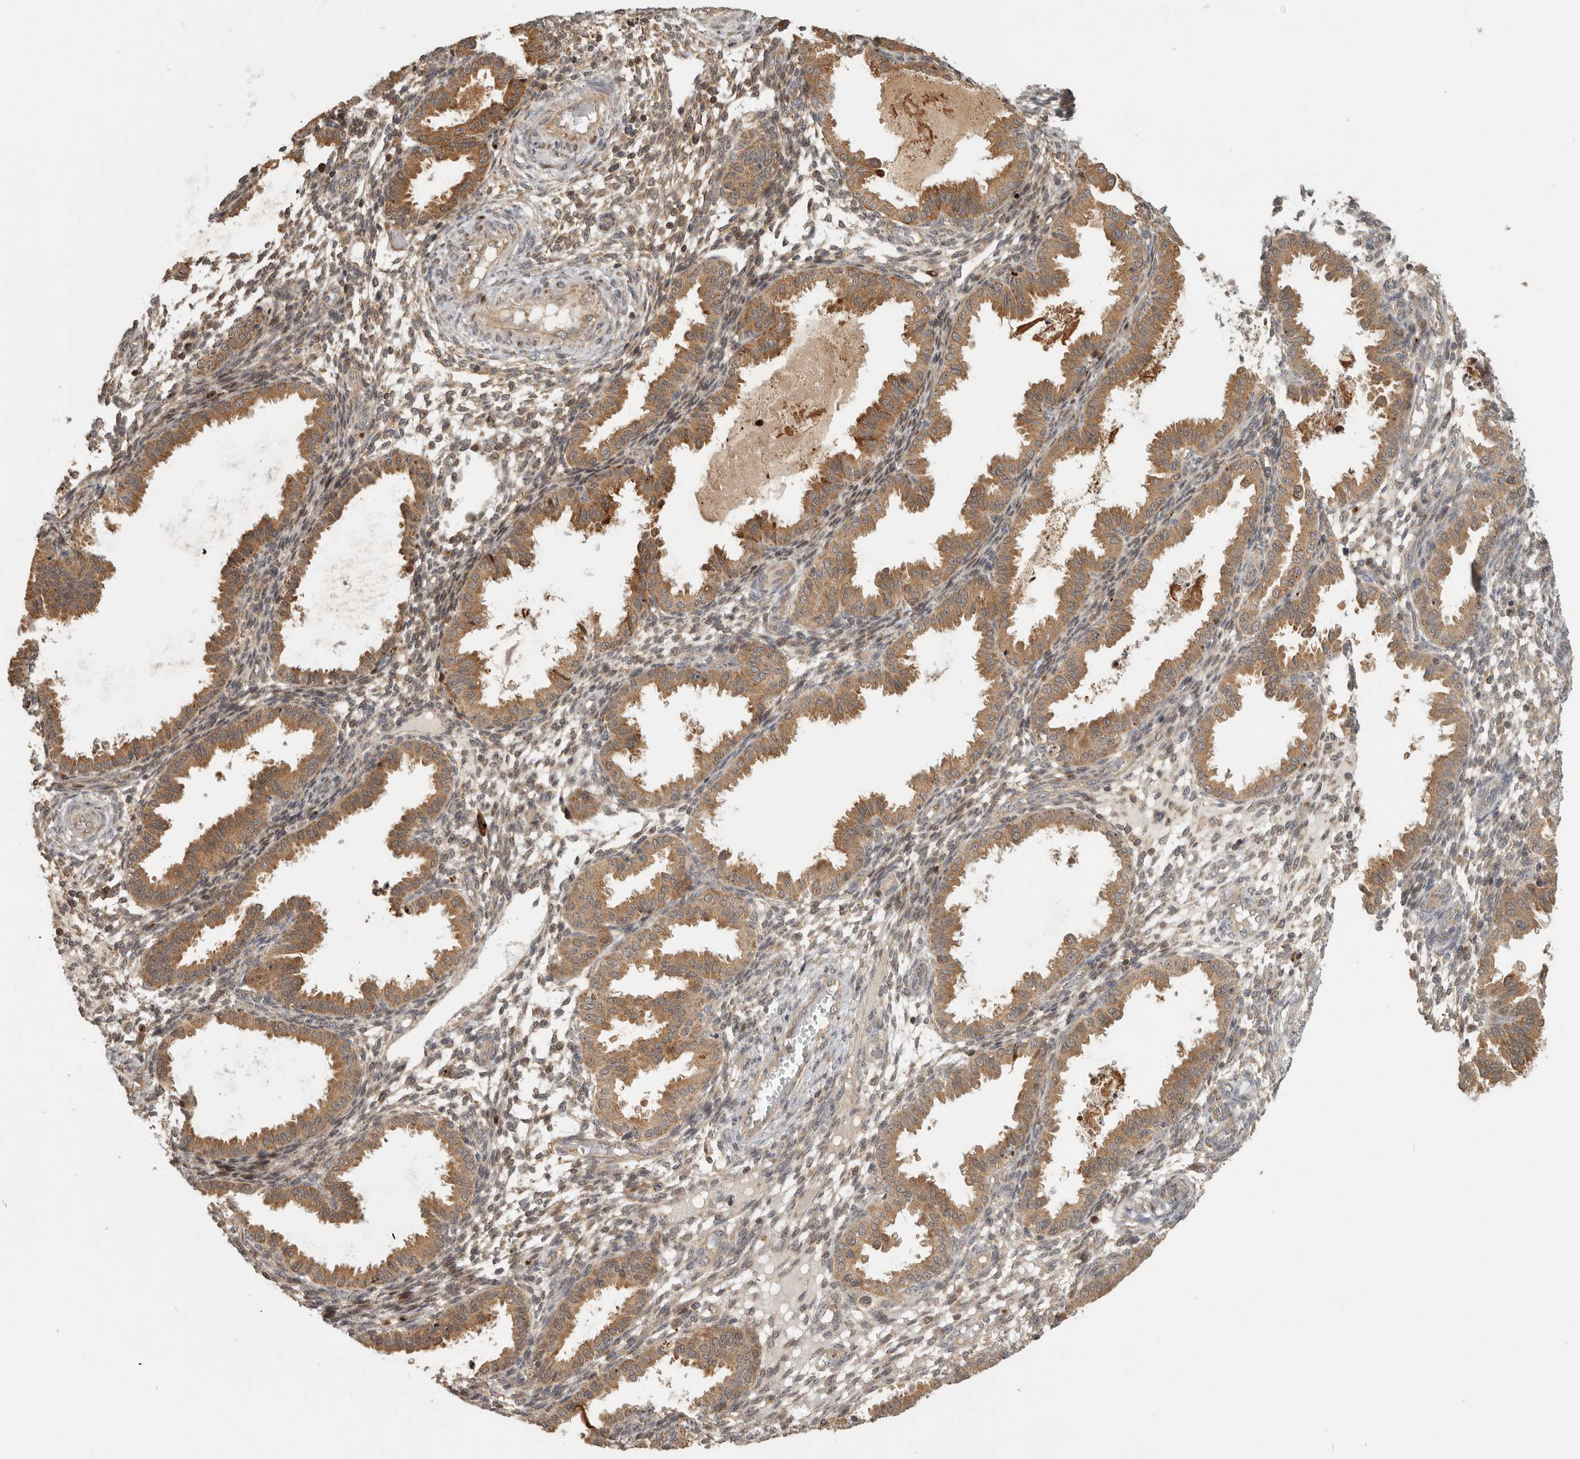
{"staining": {"intensity": "moderate", "quantity": ">75%", "location": "cytoplasmic/membranous"}, "tissue": "endometrium", "cell_type": "Cells in endometrial stroma", "image_type": "normal", "snomed": [{"axis": "morphology", "description": "Normal tissue, NOS"}, {"axis": "topography", "description": "Endometrium"}], "caption": "The image displays staining of benign endometrium, revealing moderate cytoplasmic/membranous protein staining (brown color) within cells in endometrial stroma.", "gene": "SWT1", "patient": {"sex": "female", "age": 33}}